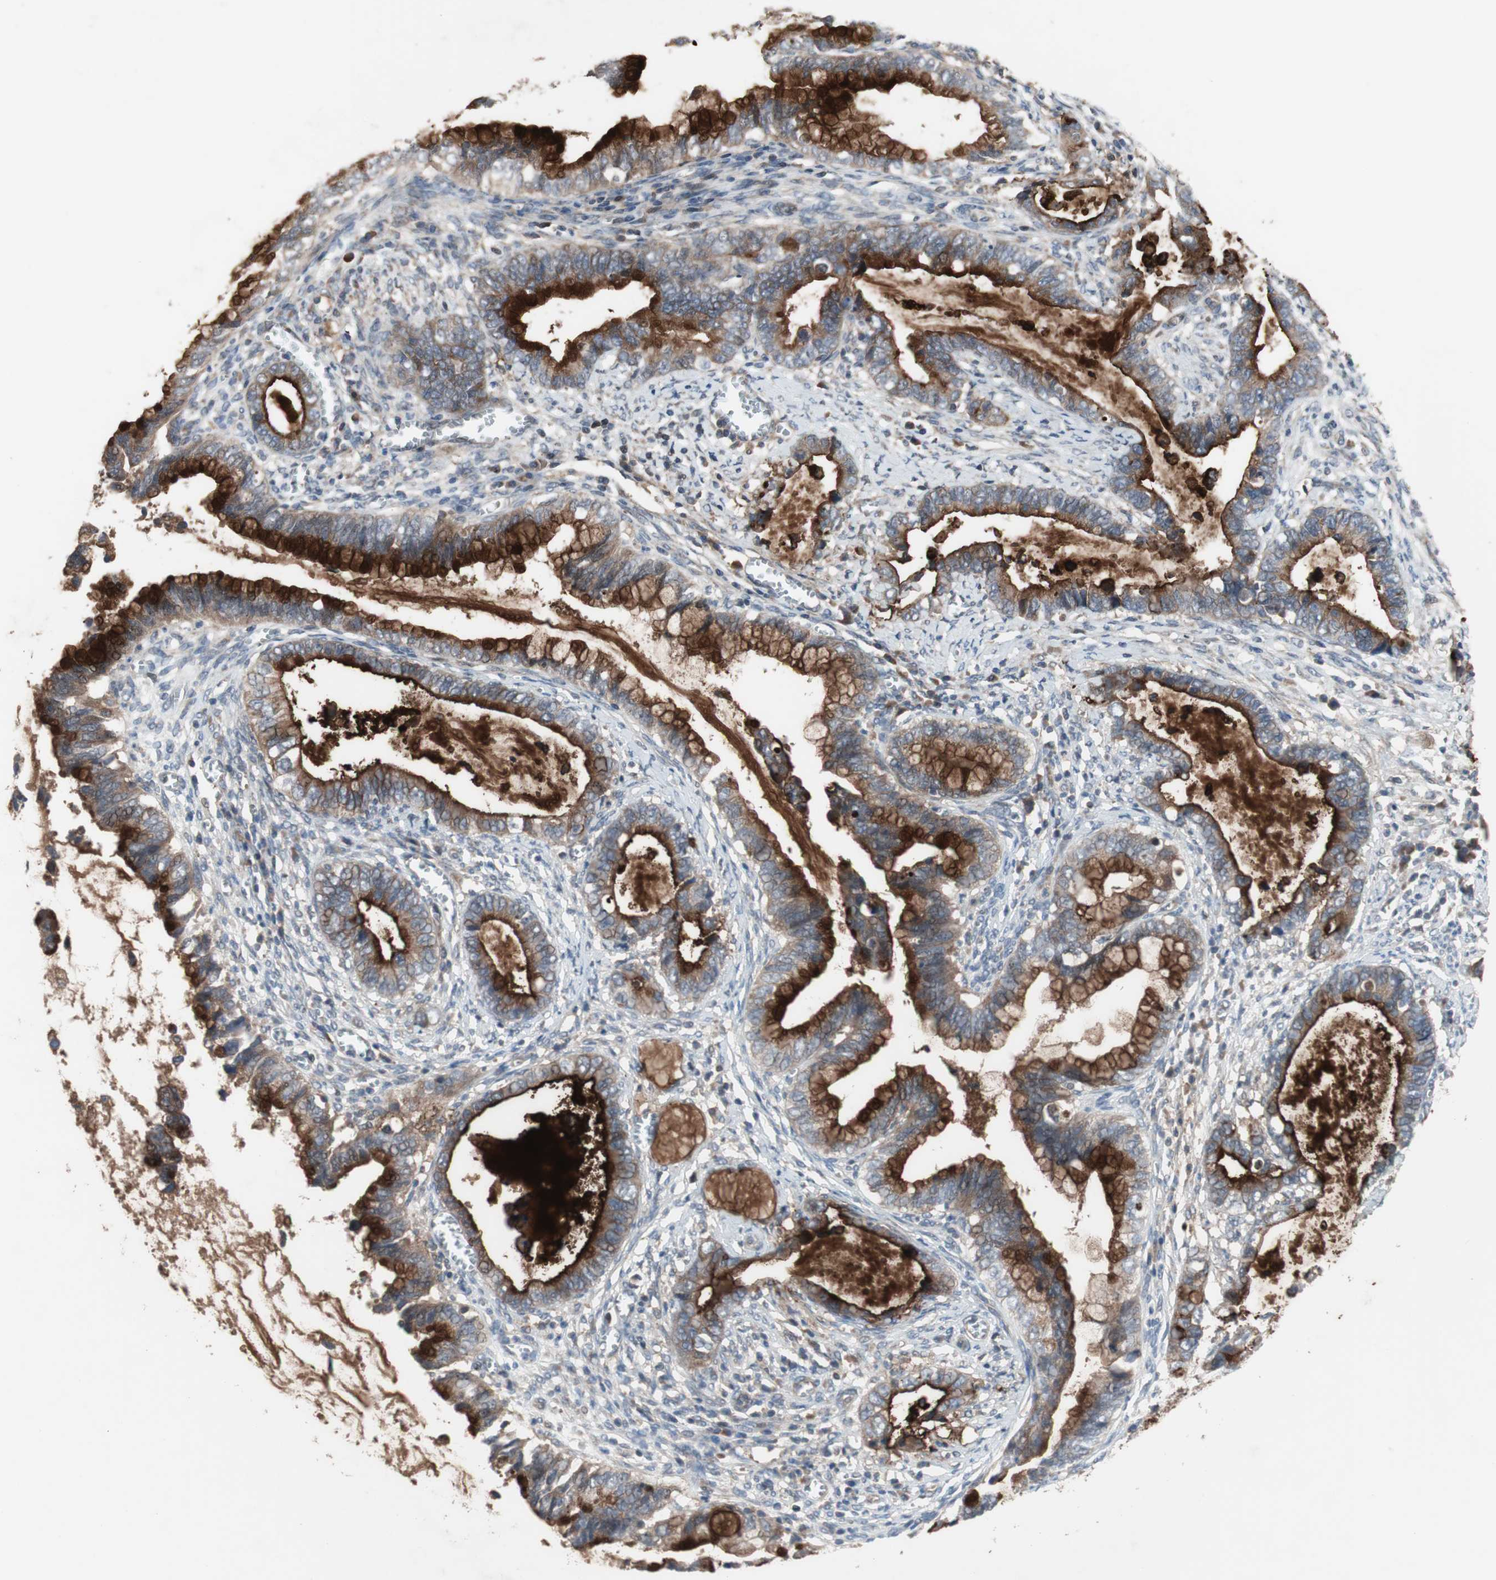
{"staining": {"intensity": "moderate", "quantity": ">75%", "location": "cytoplasmic/membranous"}, "tissue": "cervical cancer", "cell_type": "Tumor cells", "image_type": "cancer", "snomed": [{"axis": "morphology", "description": "Adenocarcinoma, NOS"}, {"axis": "topography", "description": "Cervix"}], "caption": "Moderate cytoplasmic/membranous staining is present in about >75% of tumor cells in adenocarcinoma (cervical).", "gene": "OAZ1", "patient": {"sex": "female", "age": 44}}